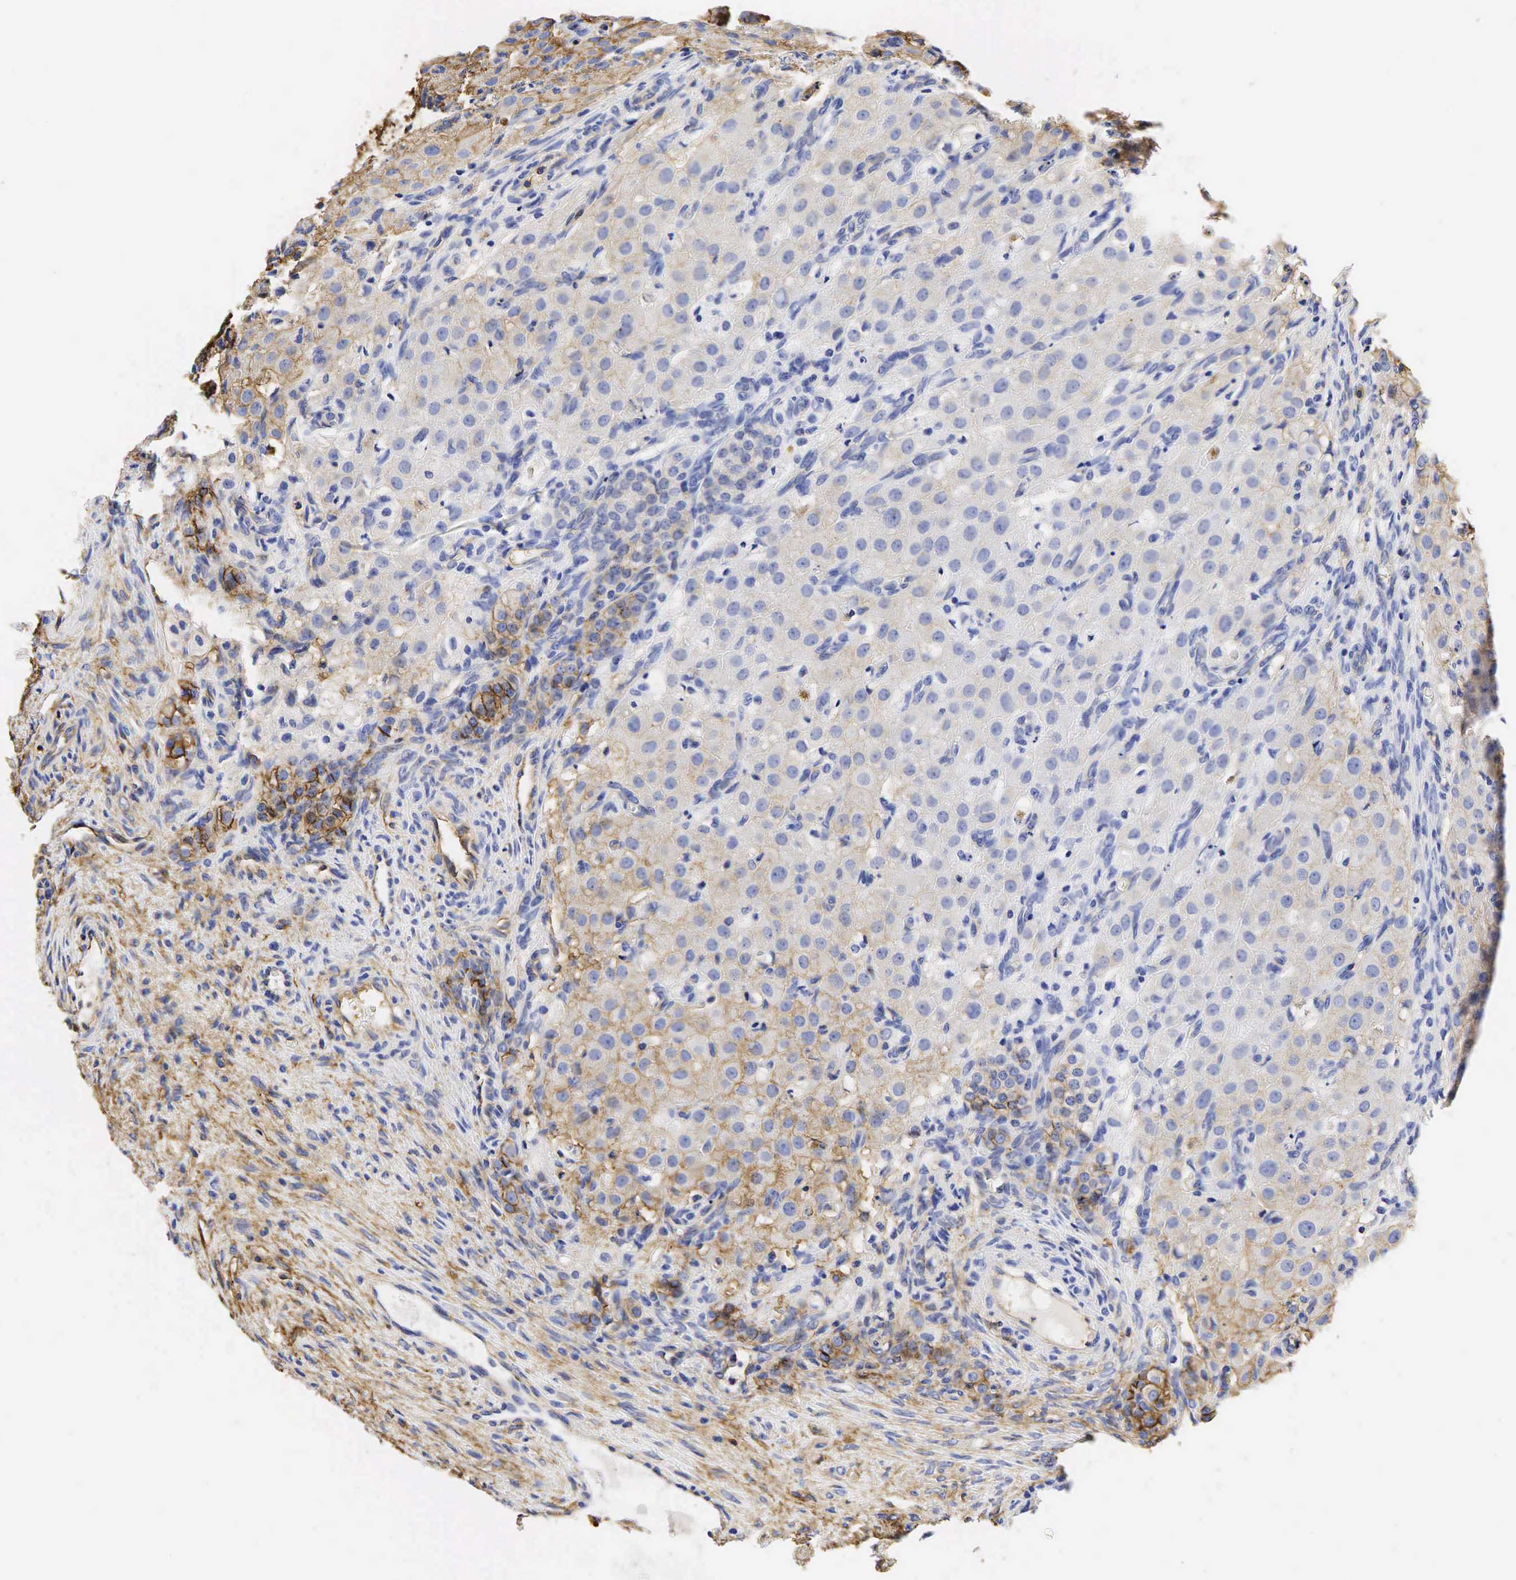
{"staining": {"intensity": "weak", "quantity": "25%-75%", "location": "cytoplasmic/membranous"}, "tissue": "ovary", "cell_type": "Follicle cells", "image_type": "normal", "snomed": [{"axis": "morphology", "description": "Normal tissue, NOS"}, {"axis": "topography", "description": "Ovary"}], "caption": "Ovary stained with immunohistochemistry (IHC) demonstrates weak cytoplasmic/membranous positivity in about 25%-75% of follicle cells.", "gene": "CD99", "patient": {"sex": "female", "age": 32}}